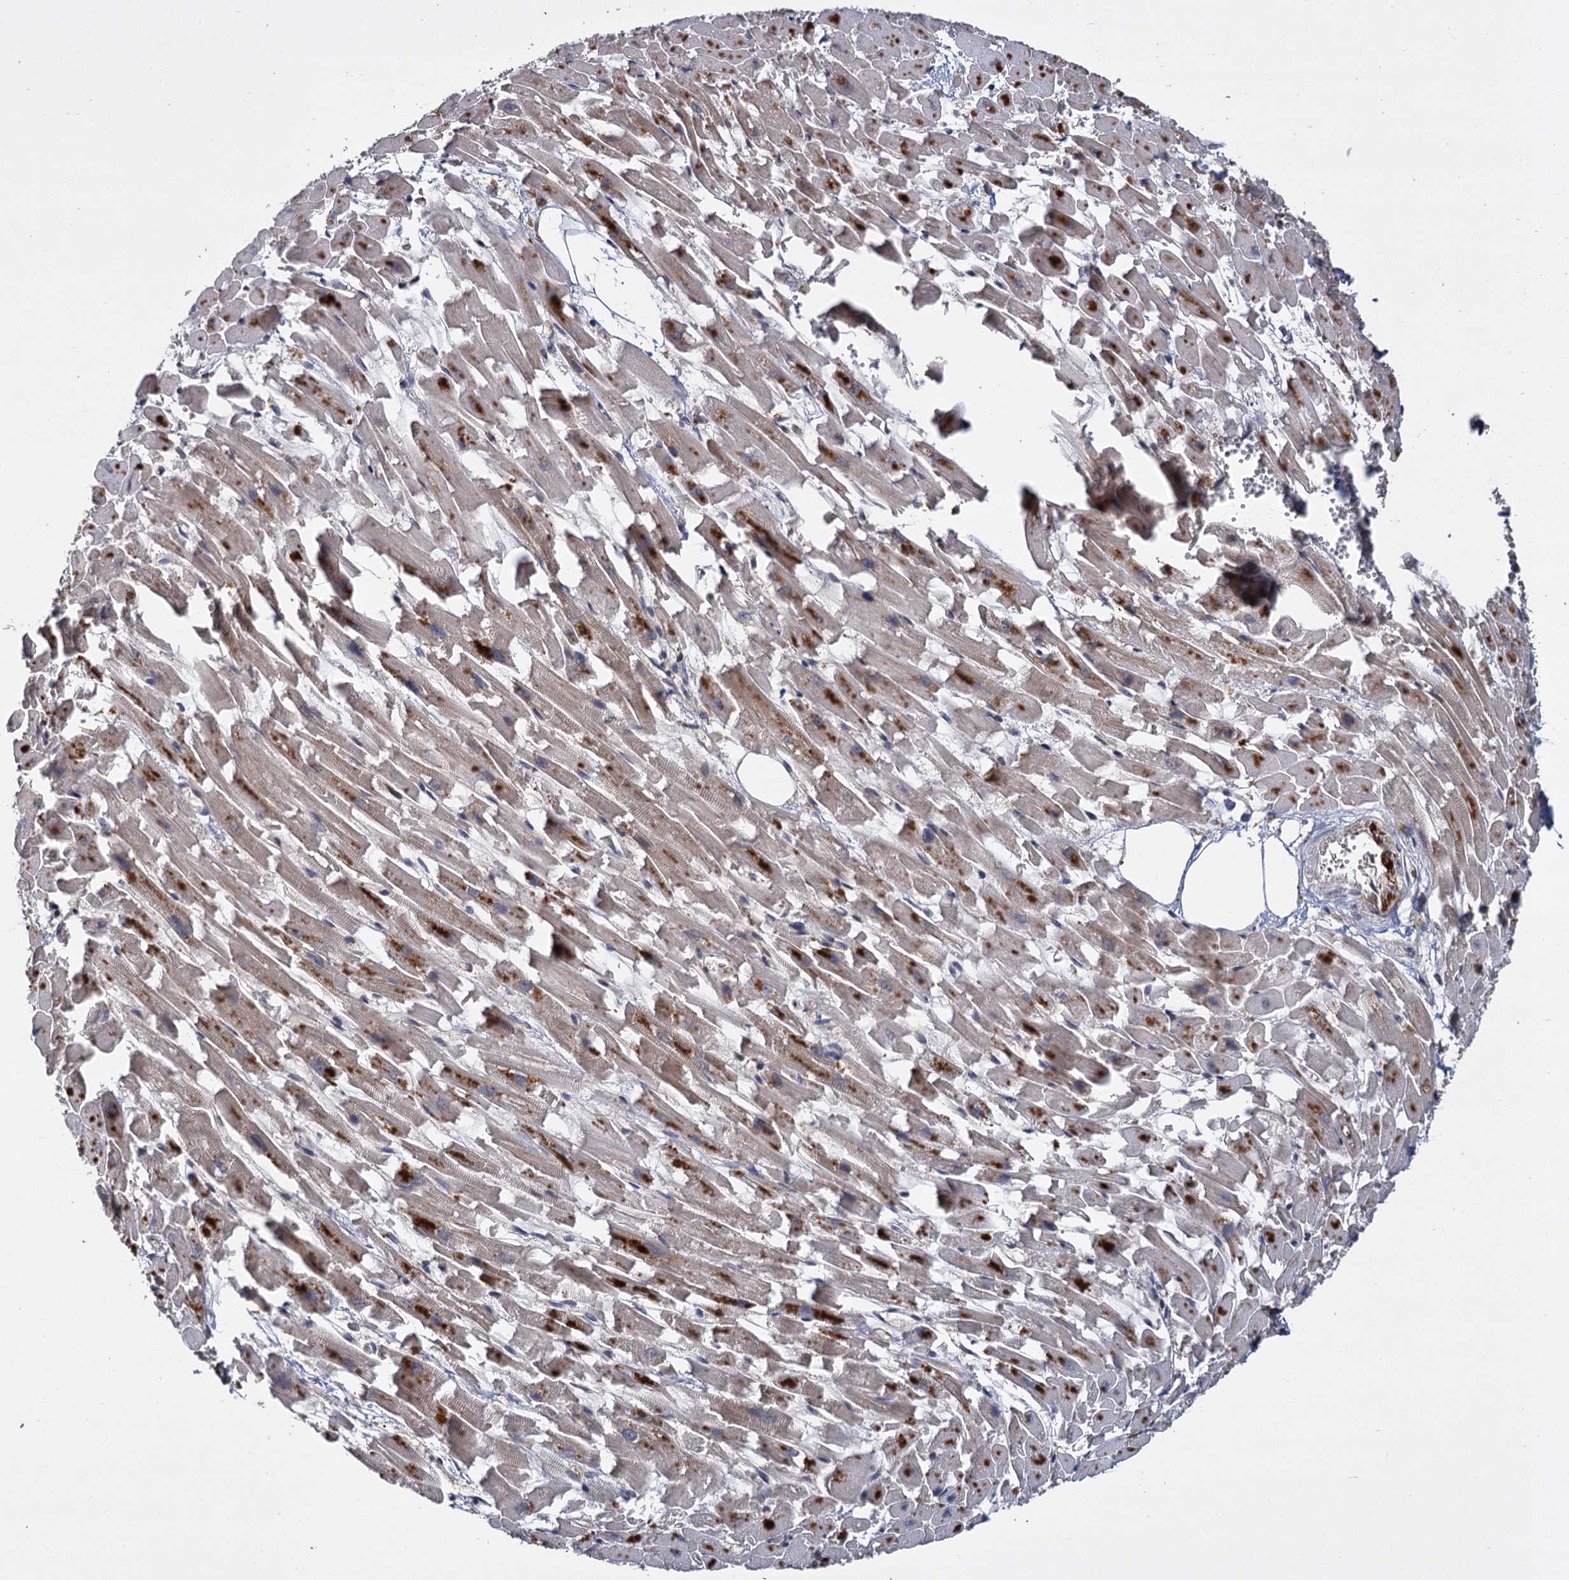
{"staining": {"intensity": "moderate", "quantity": "25%-75%", "location": "cytoplasmic/membranous"}, "tissue": "heart muscle", "cell_type": "Cardiomyocytes", "image_type": "normal", "snomed": [{"axis": "morphology", "description": "Normal tissue, NOS"}, {"axis": "topography", "description": "Heart"}], "caption": "High-magnification brightfield microscopy of unremarkable heart muscle stained with DAB (brown) and counterstained with hematoxylin (blue). cardiomyocytes exhibit moderate cytoplasmic/membranous staining is present in about25%-75% of cells.", "gene": "INPPL1", "patient": {"sex": "female", "age": 64}}